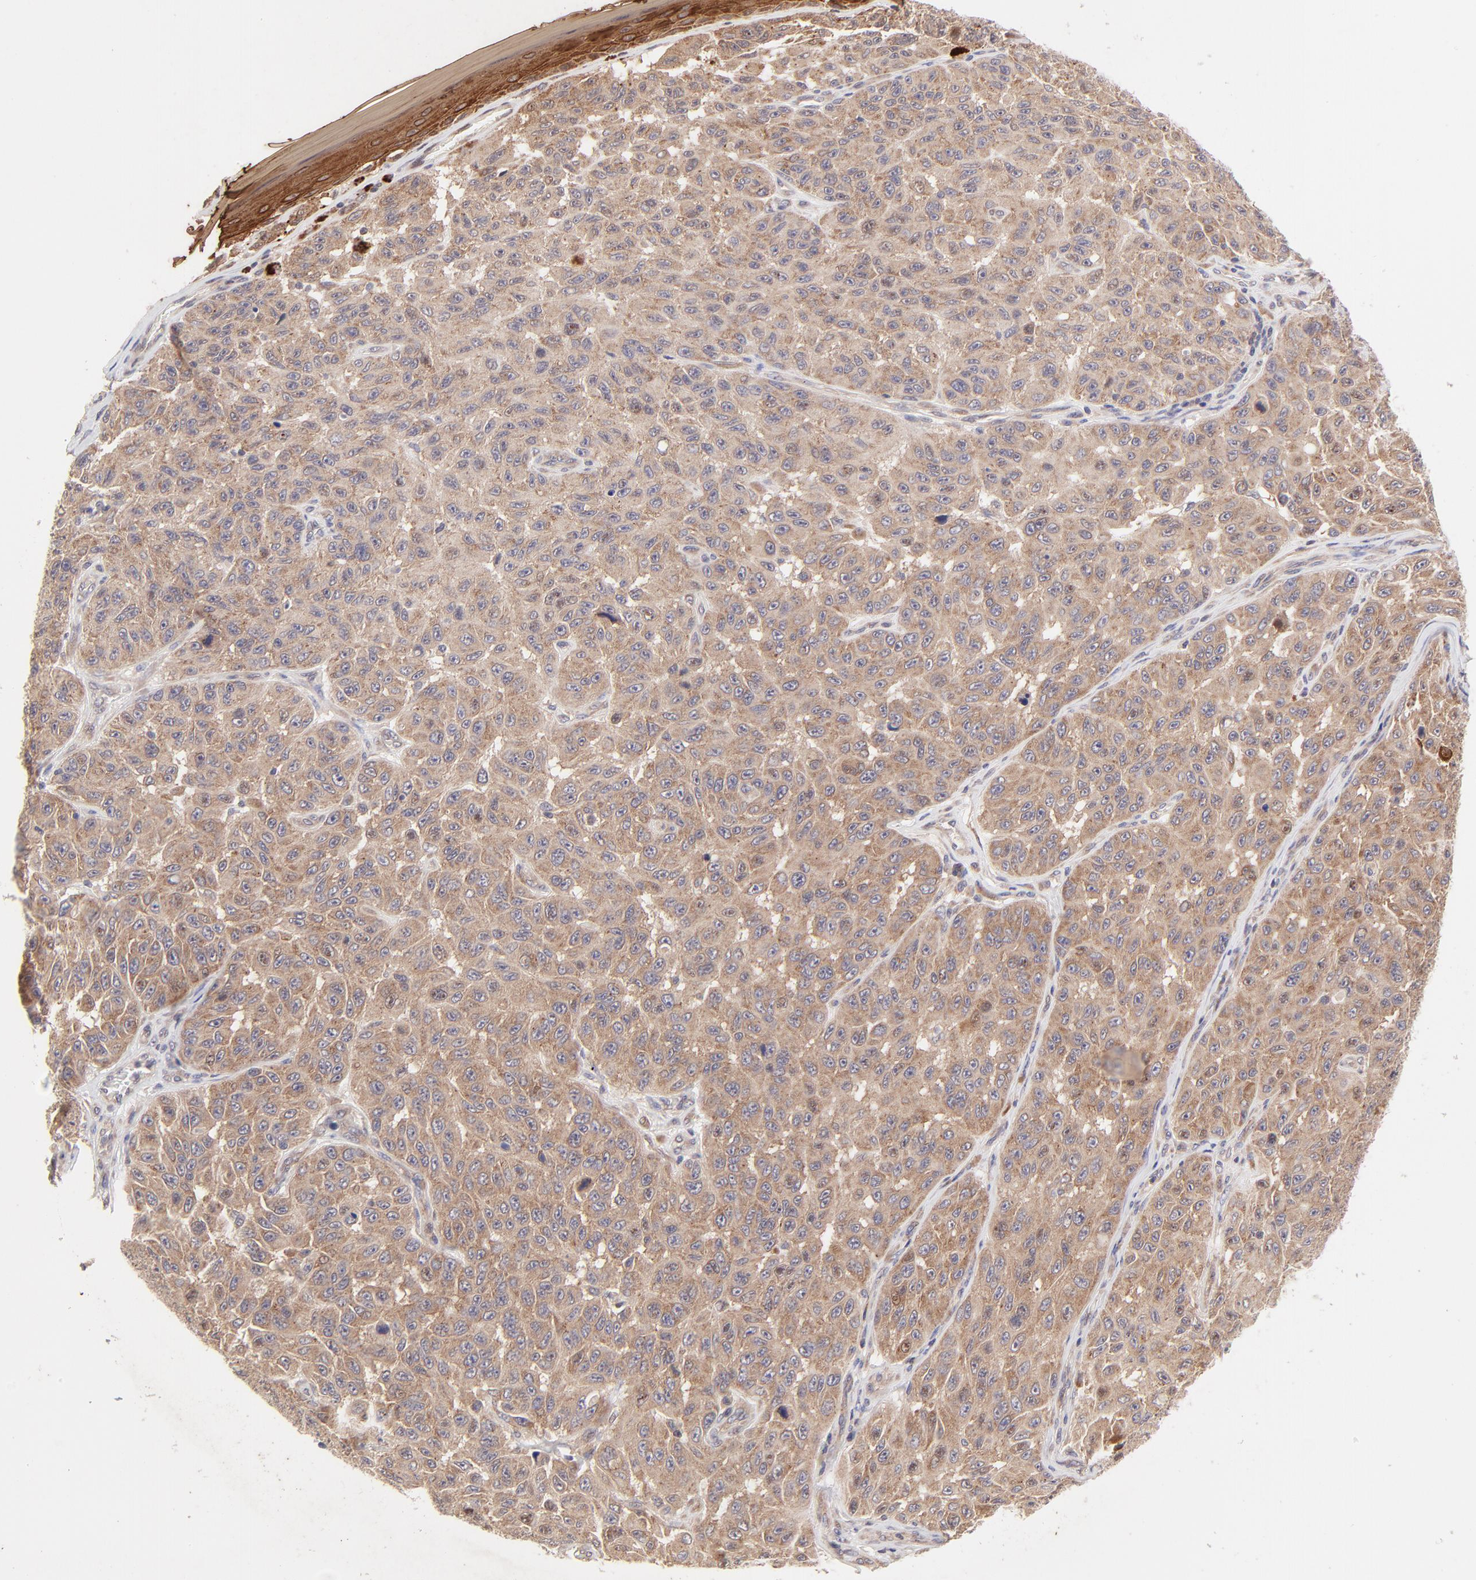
{"staining": {"intensity": "moderate", "quantity": ">75%", "location": "cytoplasmic/membranous"}, "tissue": "melanoma", "cell_type": "Tumor cells", "image_type": "cancer", "snomed": [{"axis": "morphology", "description": "Malignant melanoma, NOS"}, {"axis": "topography", "description": "Skin"}], "caption": "This photomicrograph demonstrates malignant melanoma stained with IHC to label a protein in brown. The cytoplasmic/membranous of tumor cells show moderate positivity for the protein. Nuclei are counter-stained blue.", "gene": "TNRC6B", "patient": {"sex": "male", "age": 30}}